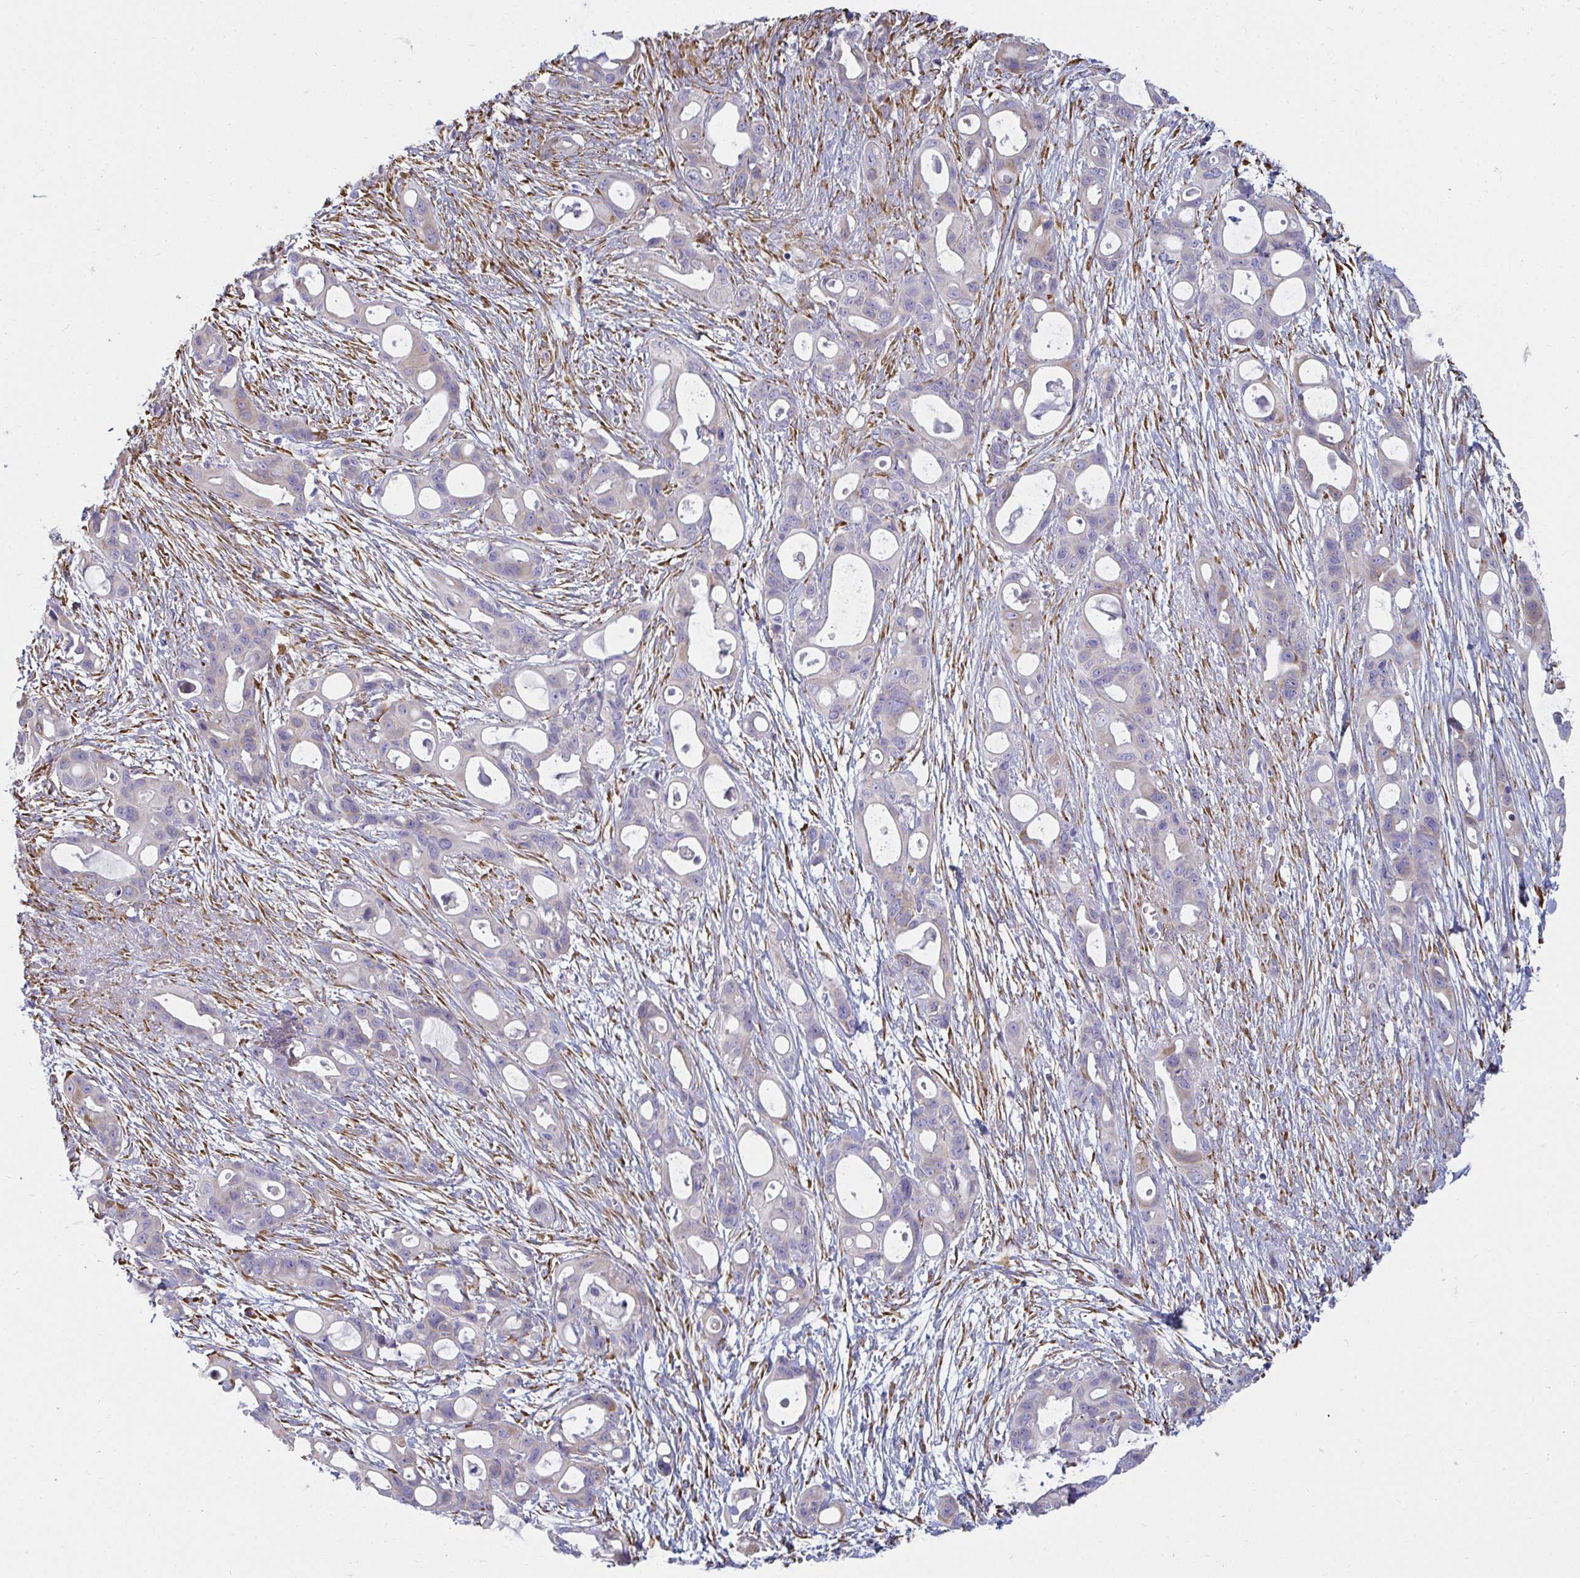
{"staining": {"intensity": "weak", "quantity": "<25%", "location": "cytoplasmic/membranous"}, "tissue": "ovarian cancer", "cell_type": "Tumor cells", "image_type": "cancer", "snomed": [{"axis": "morphology", "description": "Cystadenocarcinoma, mucinous, NOS"}, {"axis": "topography", "description": "Ovary"}], "caption": "An immunohistochemistry image of ovarian cancer (mucinous cystadenocarcinoma) is shown. There is no staining in tumor cells of ovarian cancer (mucinous cystadenocarcinoma).", "gene": "SHROOM1", "patient": {"sex": "female", "age": 70}}